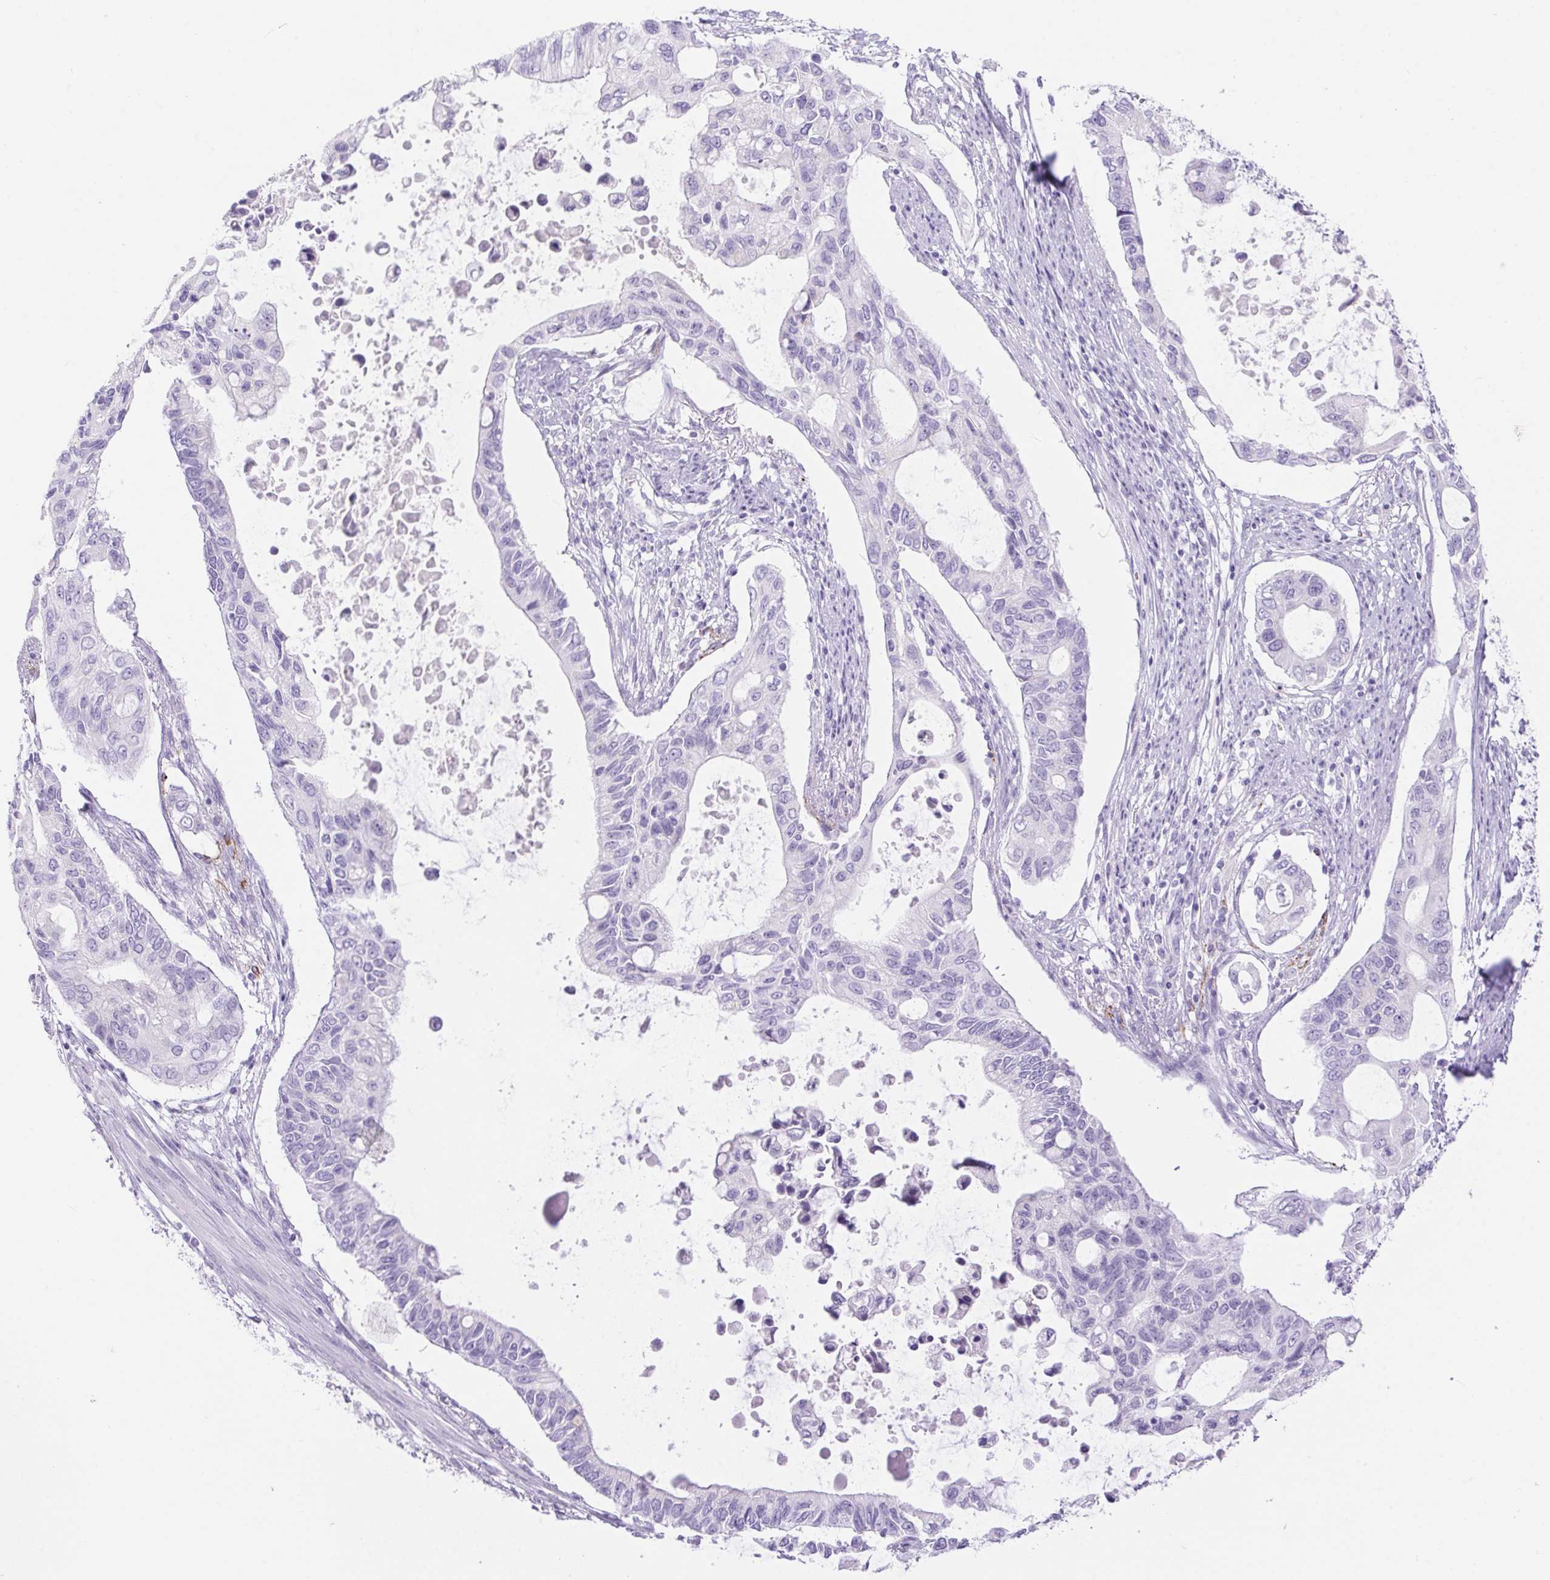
{"staining": {"intensity": "negative", "quantity": "none", "location": "none"}, "tissue": "pancreatic cancer", "cell_type": "Tumor cells", "image_type": "cancer", "snomed": [{"axis": "morphology", "description": "Adenocarcinoma, NOS"}, {"axis": "topography", "description": "Pancreas"}], "caption": "DAB (3,3'-diaminobenzidine) immunohistochemical staining of human pancreatic adenocarcinoma exhibits no significant staining in tumor cells.", "gene": "ERP27", "patient": {"sex": "female", "age": 63}}